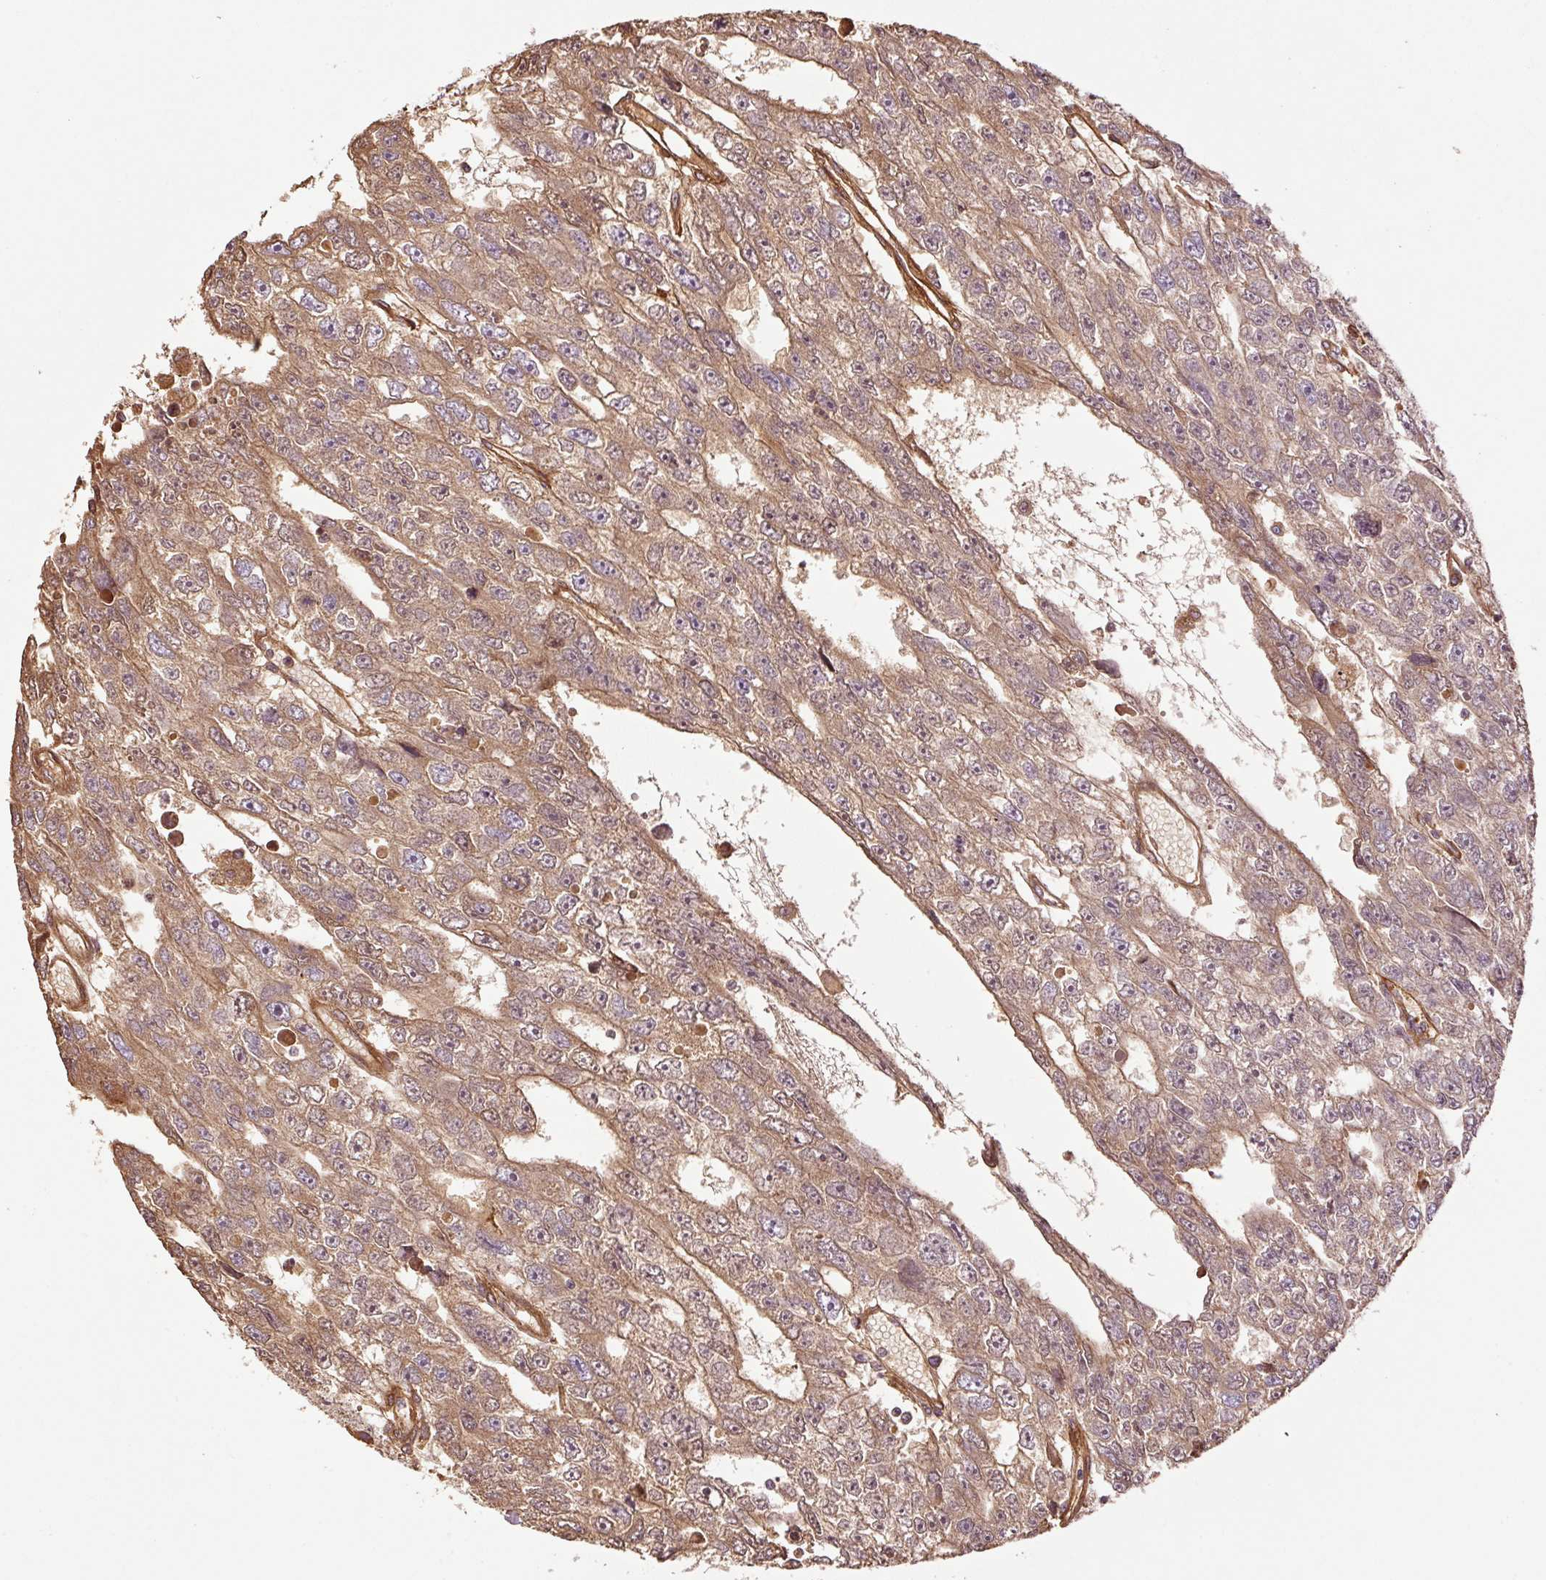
{"staining": {"intensity": "moderate", "quantity": ">75%", "location": "cytoplasmic/membranous"}, "tissue": "testis cancer", "cell_type": "Tumor cells", "image_type": "cancer", "snomed": [{"axis": "morphology", "description": "Carcinoma, Embryonal, NOS"}, {"axis": "topography", "description": "Testis"}], "caption": "Immunohistochemistry micrograph of human testis cancer stained for a protein (brown), which demonstrates medium levels of moderate cytoplasmic/membranous expression in about >75% of tumor cells.", "gene": "NID2", "patient": {"sex": "male", "age": 20}}